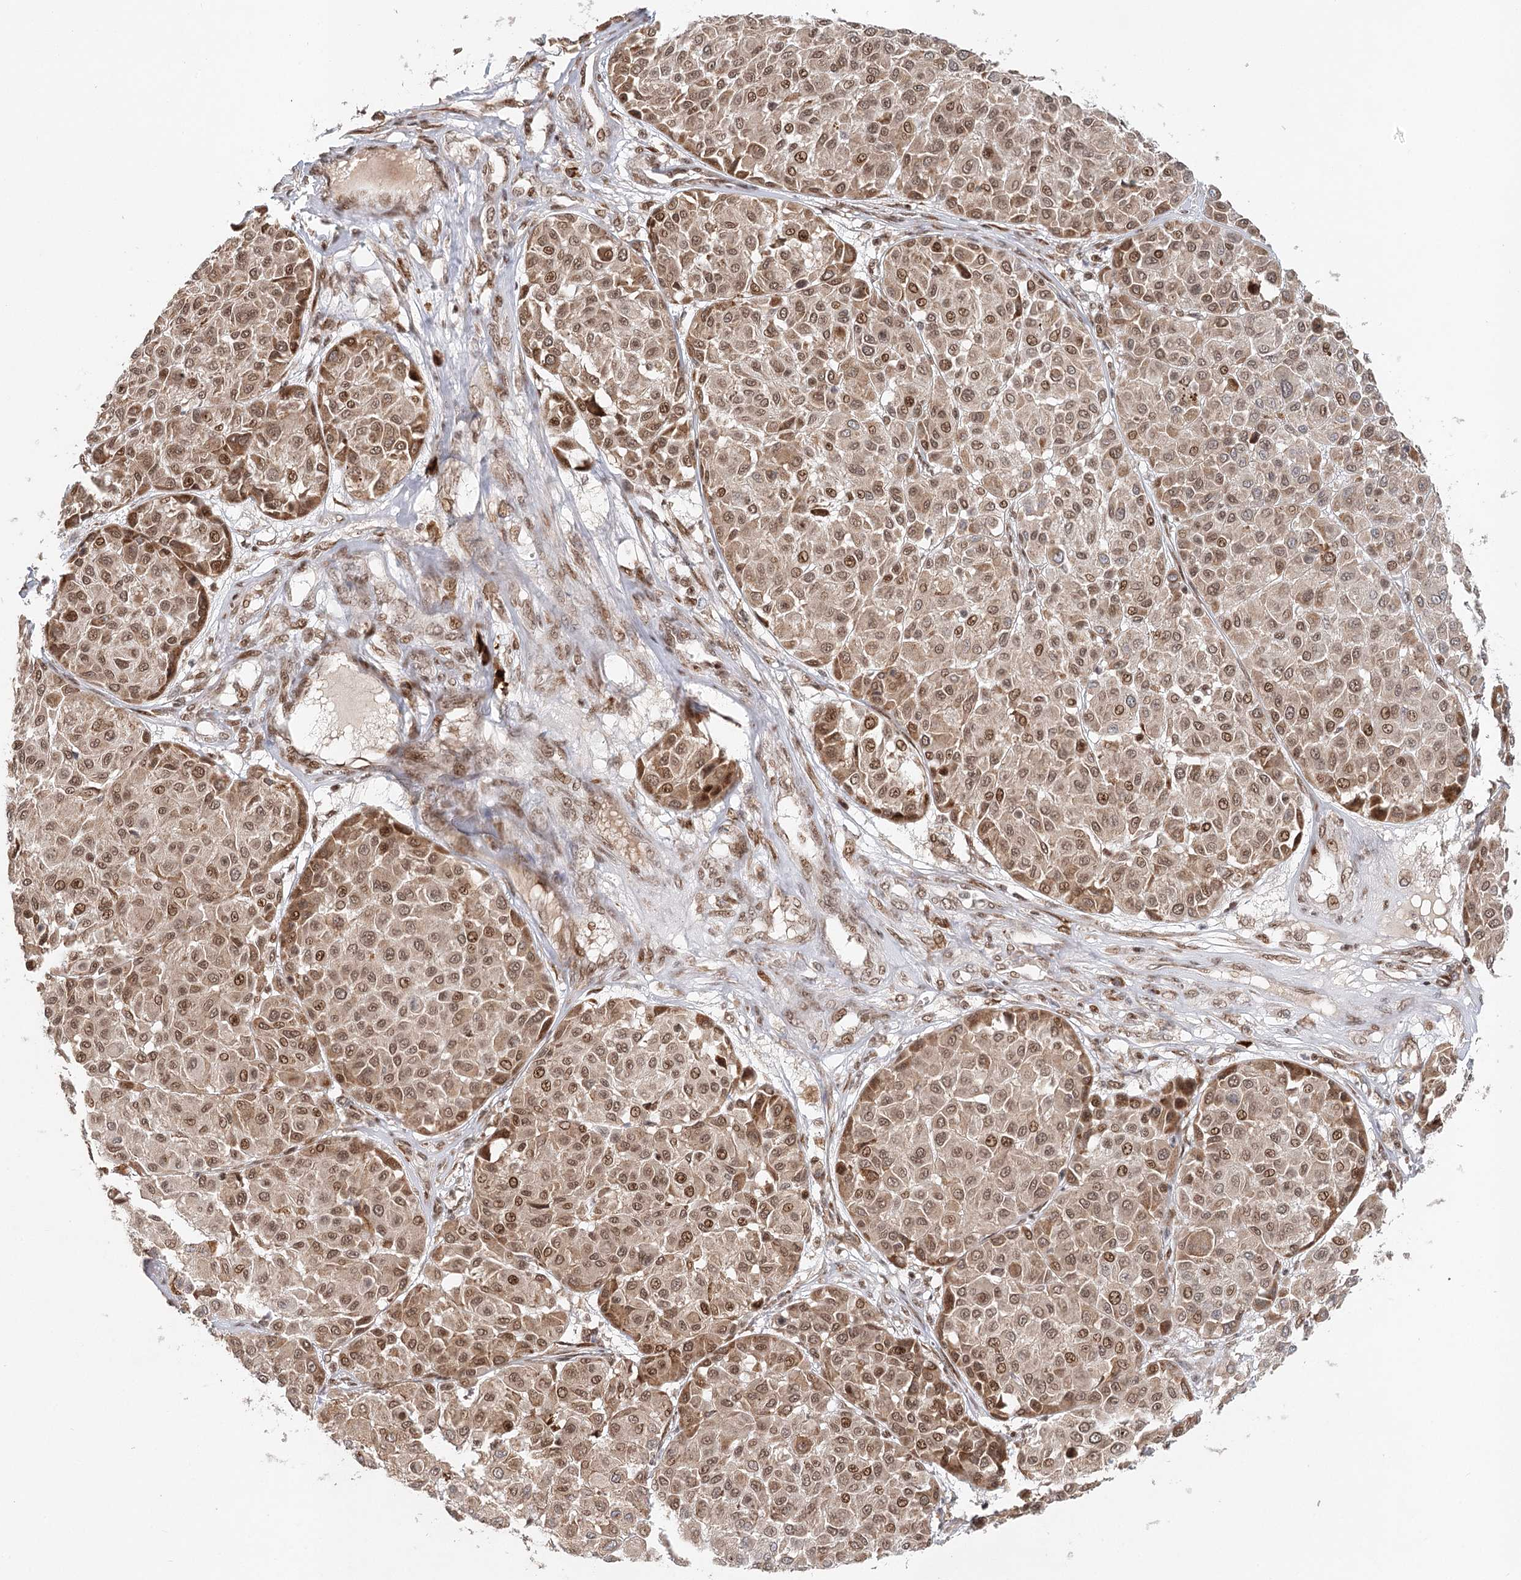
{"staining": {"intensity": "moderate", "quantity": ">75%", "location": "nuclear"}, "tissue": "melanoma", "cell_type": "Tumor cells", "image_type": "cancer", "snomed": [{"axis": "morphology", "description": "Malignant melanoma, Metastatic site"}, {"axis": "topography", "description": "Soft tissue"}], "caption": "Malignant melanoma (metastatic site) tissue exhibits moderate nuclear positivity in about >75% of tumor cells, visualized by immunohistochemistry.", "gene": "BNIP5", "patient": {"sex": "male", "age": 41}}